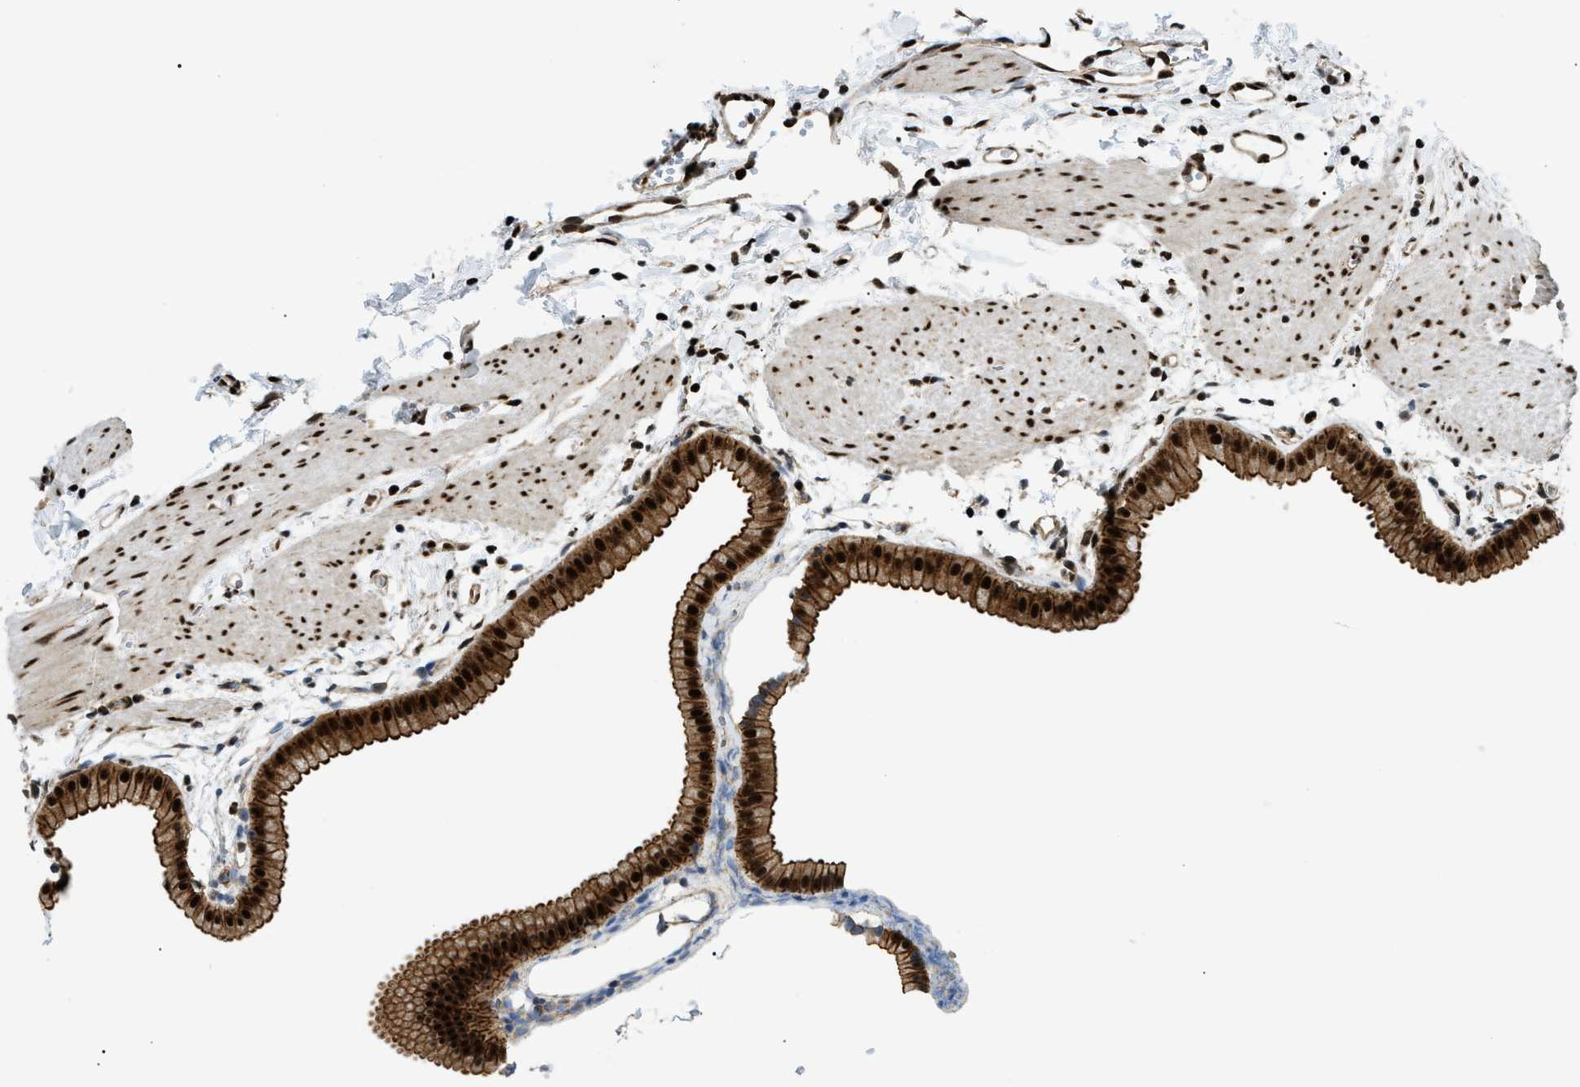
{"staining": {"intensity": "strong", "quantity": ">75%", "location": "cytoplasmic/membranous,nuclear"}, "tissue": "gallbladder", "cell_type": "Glandular cells", "image_type": "normal", "snomed": [{"axis": "morphology", "description": "Normal tissue, NOS"}, {"axis": "topography", "description": "Gallbladder"}], "caption": "DAB (3,3'-diaminobenzidine) immunohistochemical staining of normal human gallbladder exhibits strong cytoplasmic/membranous,nuclear protein expression in about >75% of glandular cells. The staining was performed using DAB (3,3'-diaminobenzidine) to visualize the protein expression in brown, while the nuclei were stained in blue with hematoxylin (Magnification: 20x).", "gene": "CWC25", "patient": {"sex": "female", "age": 64}}